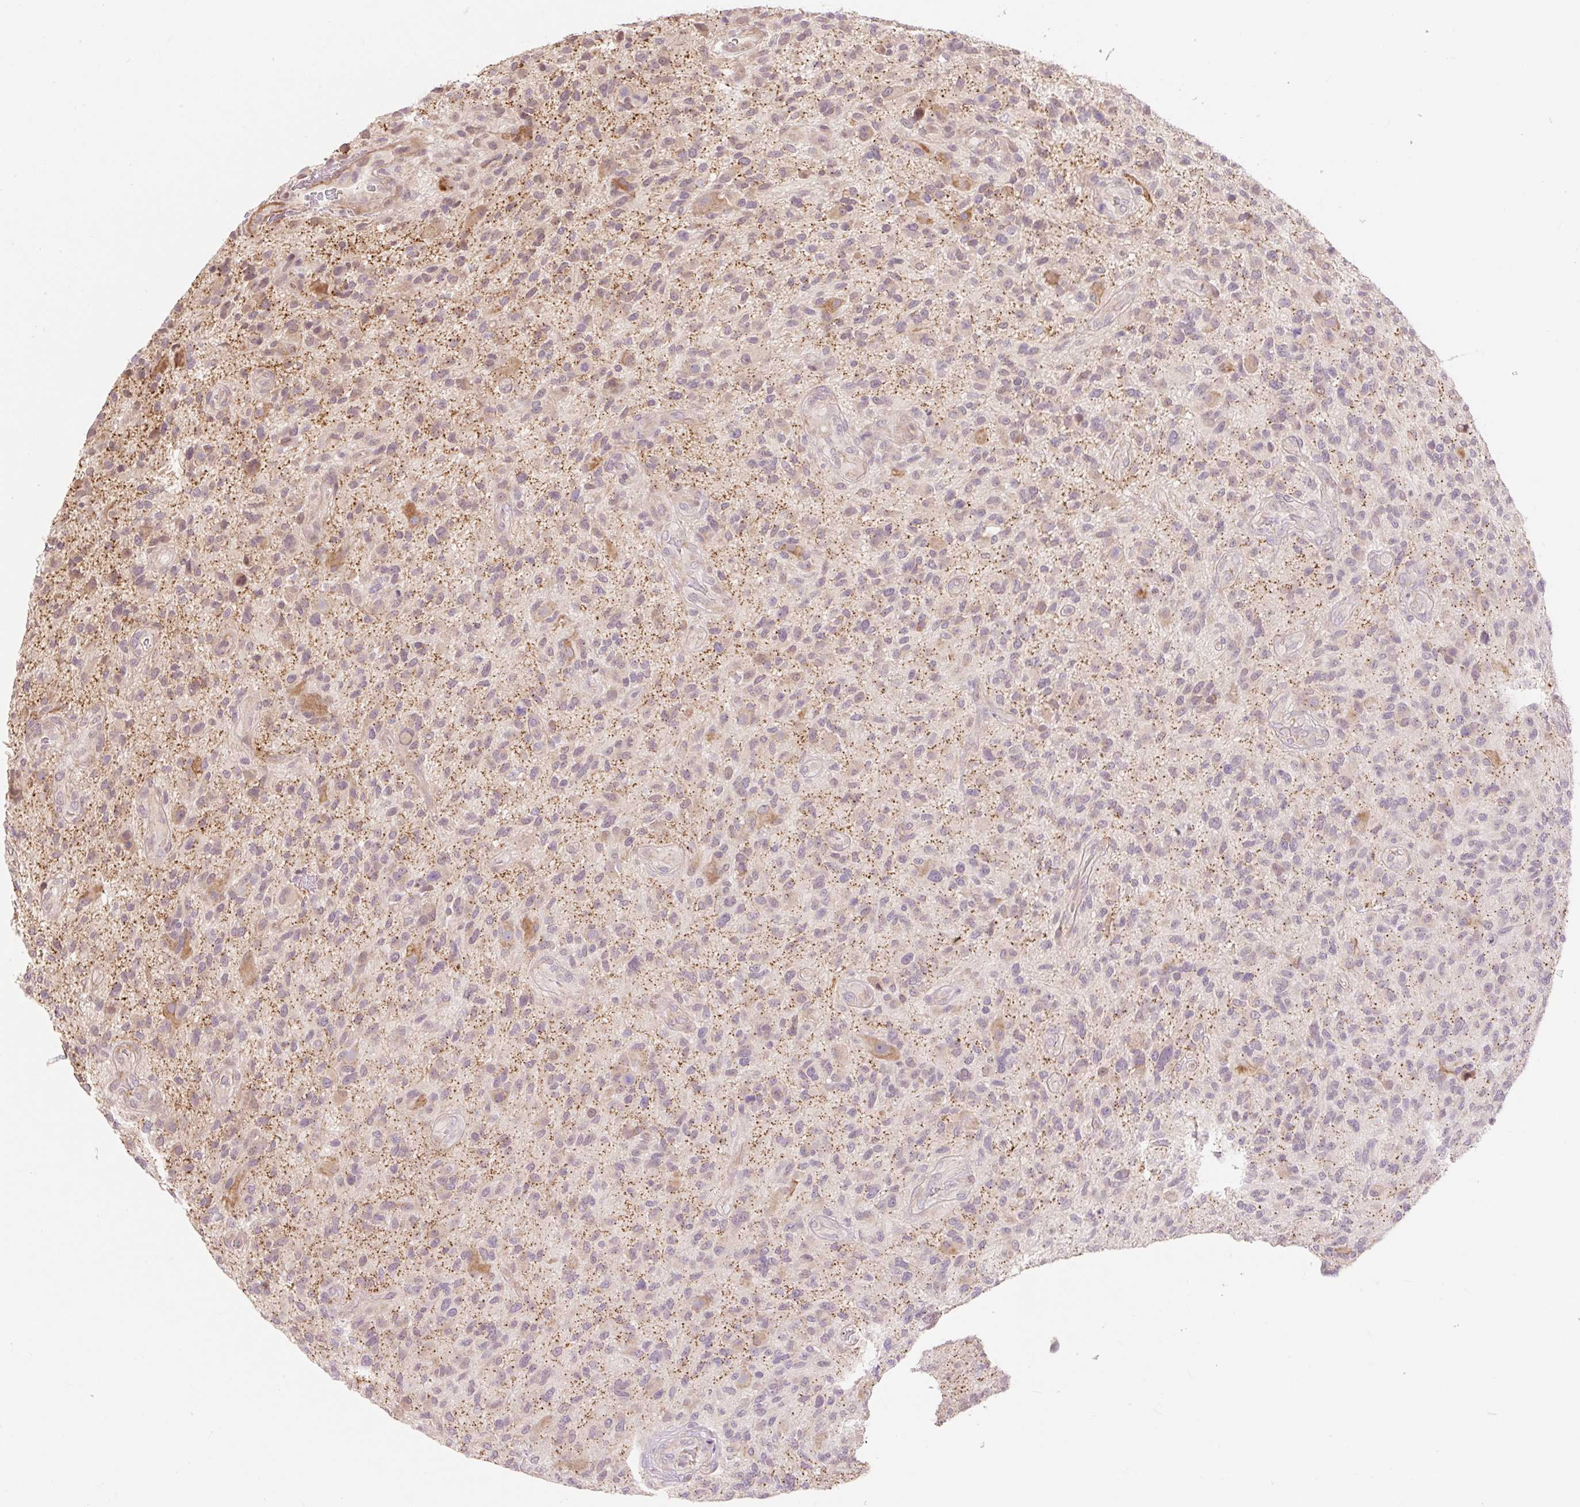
{"staining": {"intensity": "negative", "quantity": "none", "location": "none"}, "tissue": "glioma", "cell_type": "Tumor cells", "image_type": "cancer", "snomed": [{"axis": "morphology", "description": "Glioma, malignant, High grade"}, {"axis": "topography", "description": "Brain"}], "caption": "DAB immunohistochemical staining of malignant high-grade glioma reveals no significant positivity in tumor cells. (DAB (3,3'-diaminobenzidine) IHC, high magnification).", "gene": "EMC10", "patient": {"sex": "male", "age": 47}}